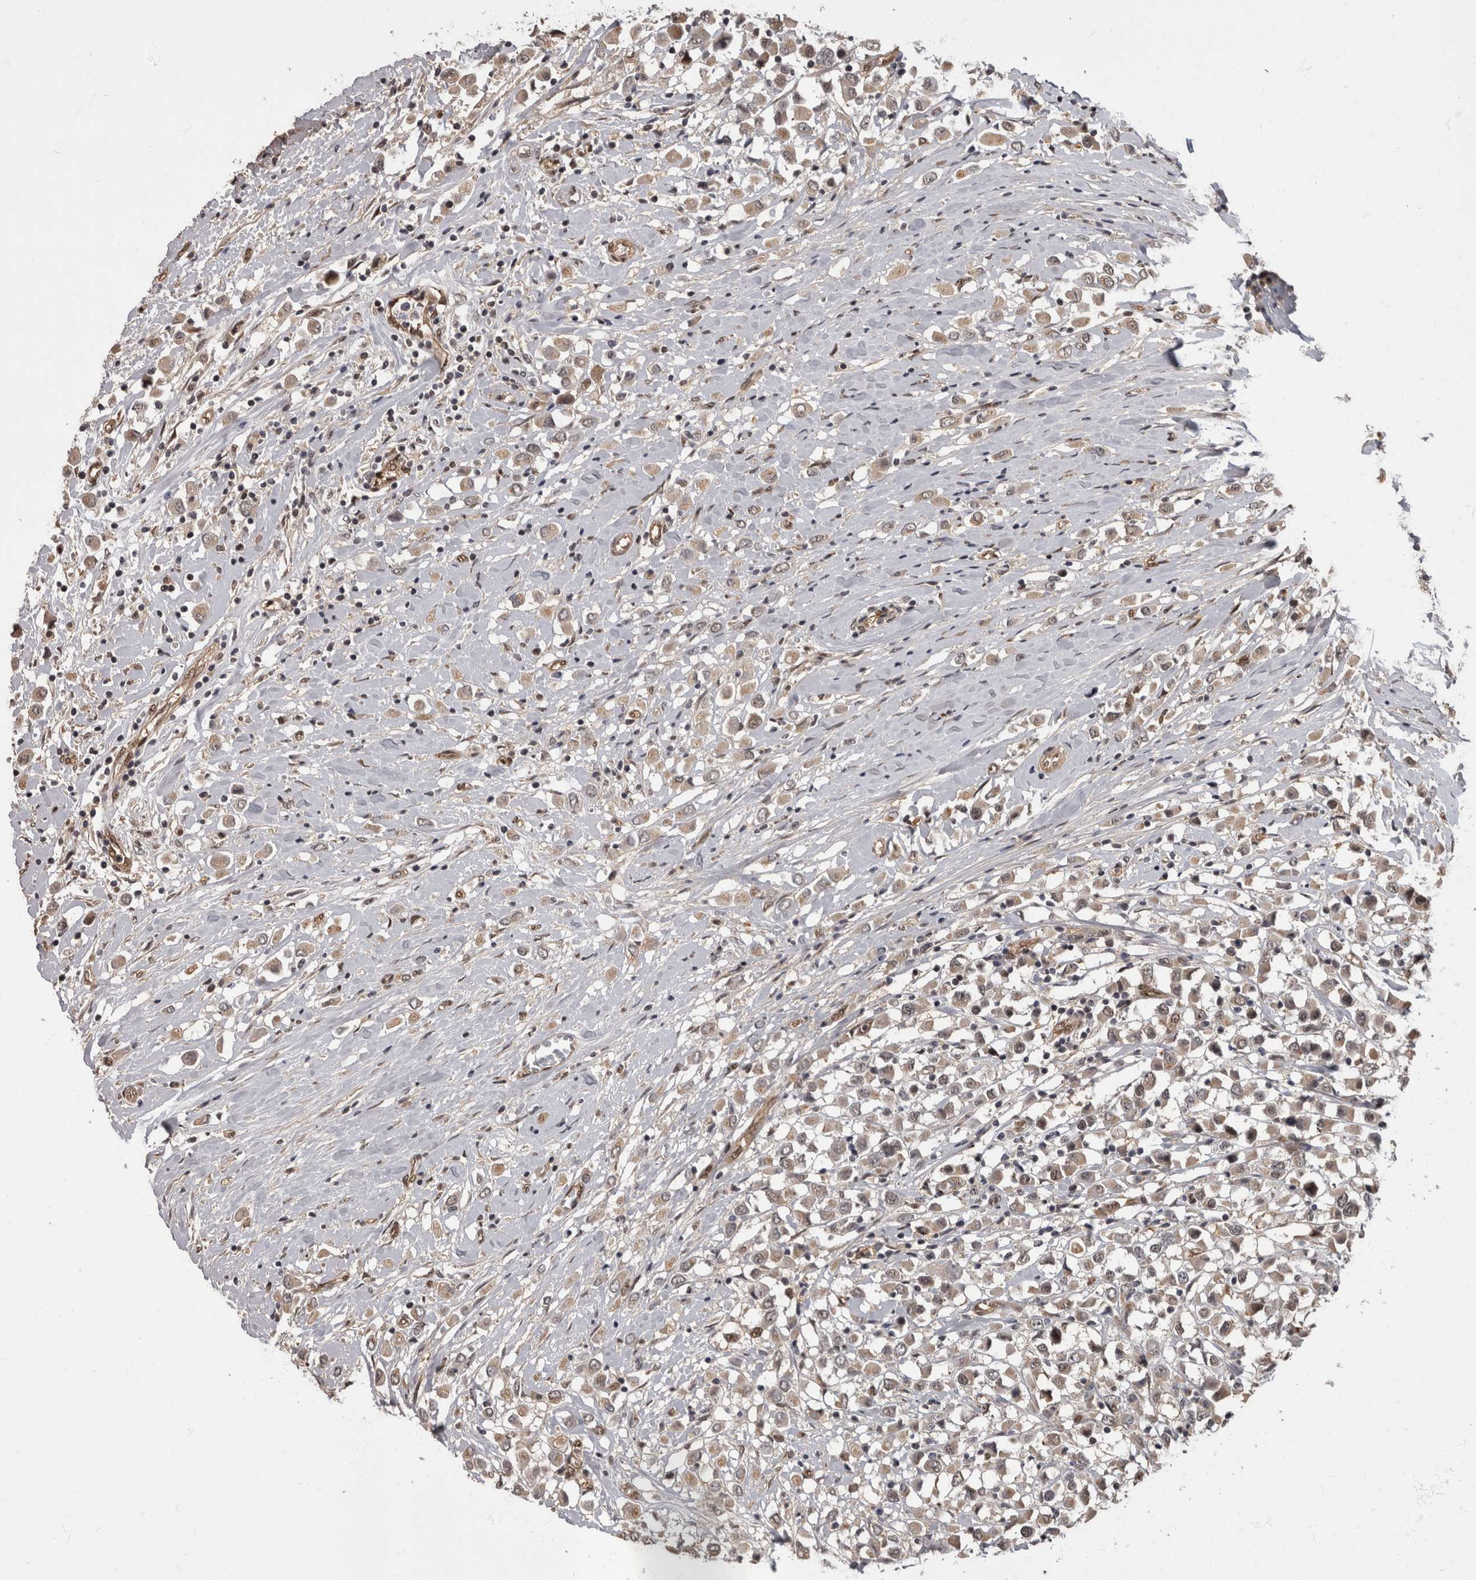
{"staining": {"intensity": "weak", "quantity": ">75%", "location": "cytoplasmic/membranous,nuclear"}, "tissue": "breast cancer", "cell_type": "Tumor cells", "image_type": "cancer", "snomed": [{"axis": "morphology", "description": "Duct carcinoma"}, {"axis": "topography", "description": "Breast"}], "caption": "Protein analysis of breast cancer tissue shows weak cytoplasmic/membranous and nuclear expression in approximately >75% of tumor cells. (Brightfield microscopy of DAB IHC at high magnification).", "gene": "AKT3", "patient": {"sex": "female", "age": 61}}